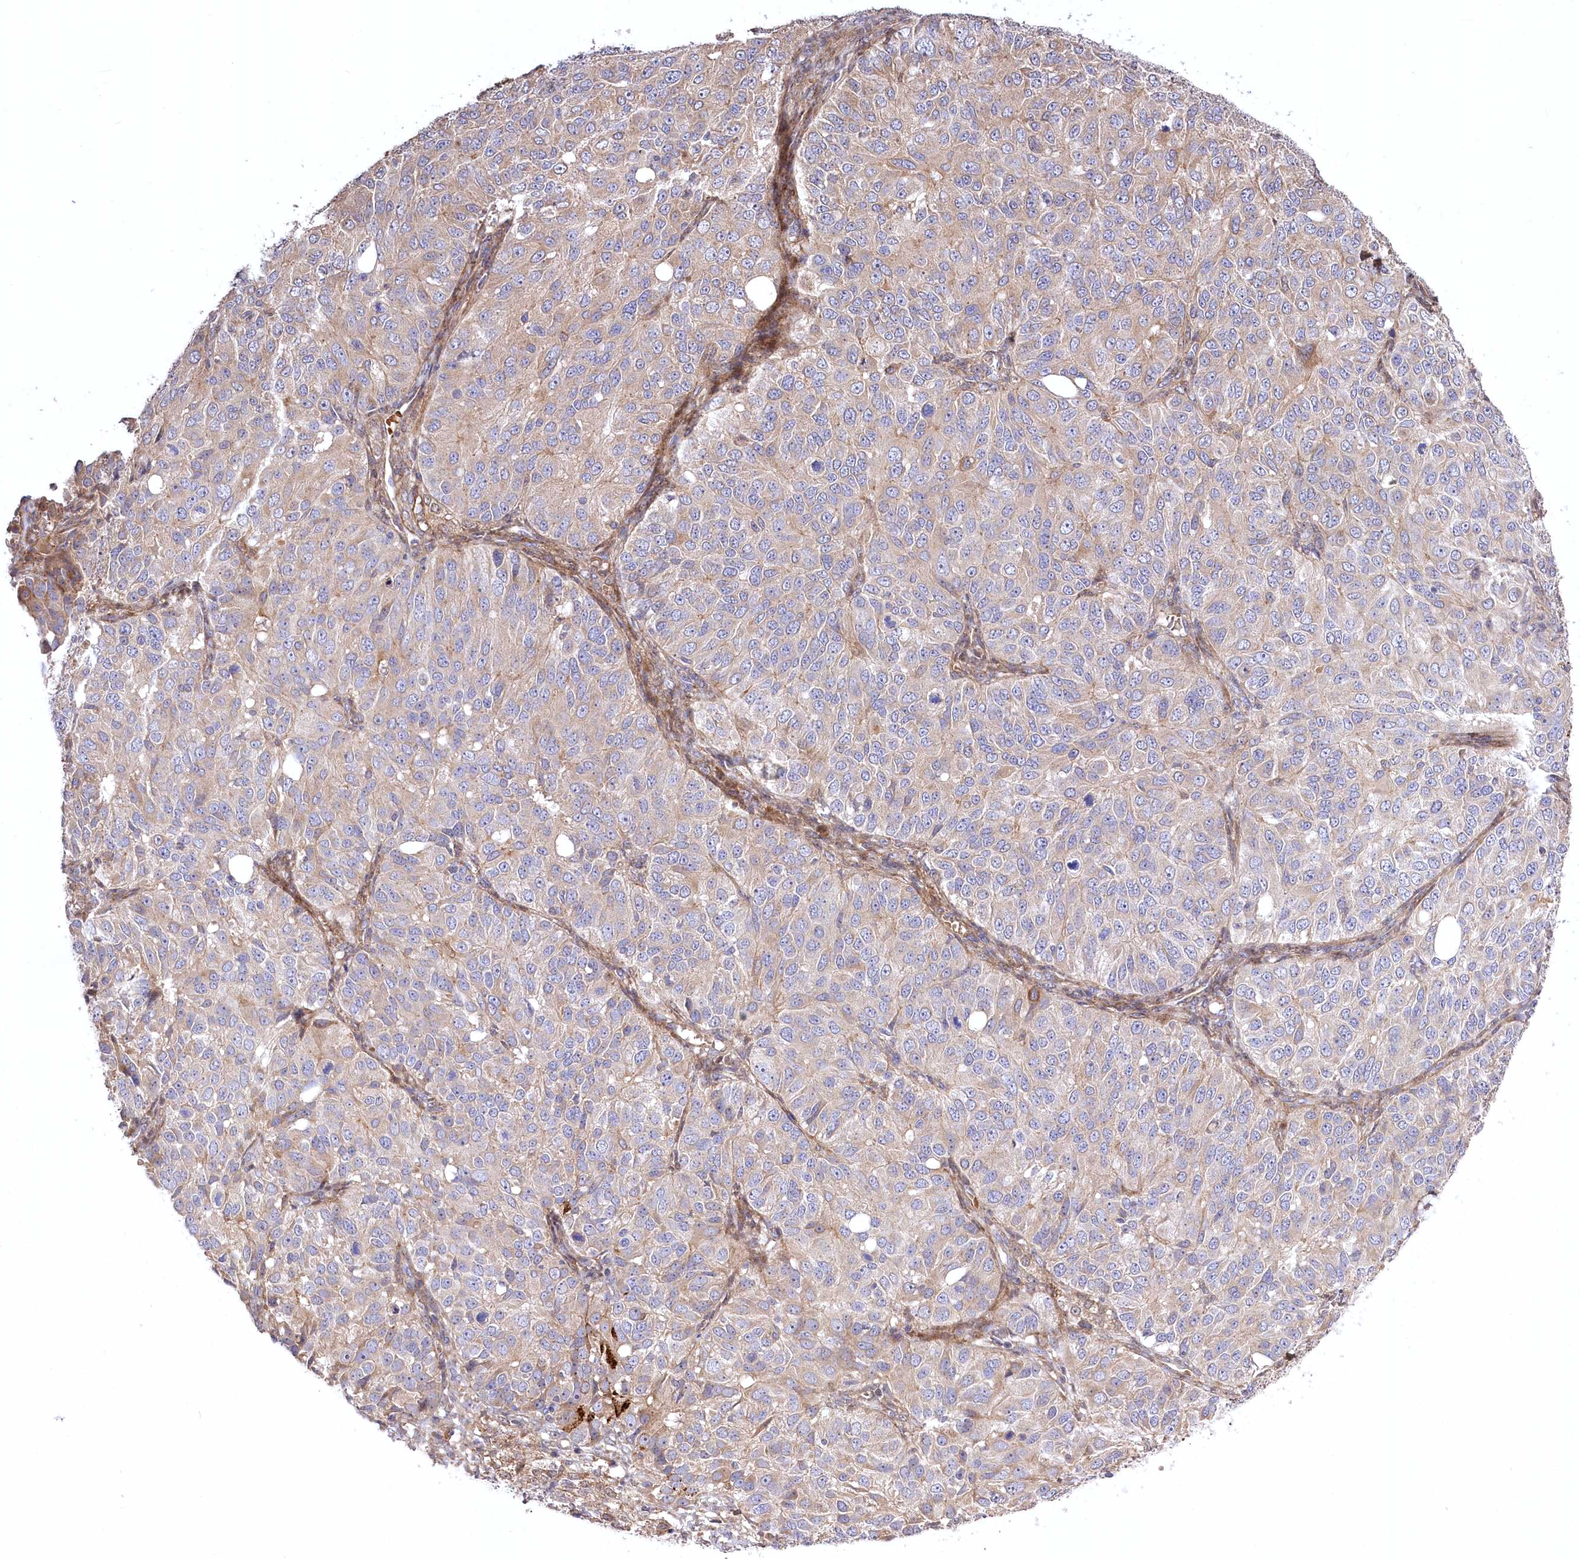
{"staining": {"intensity": "moderate", "quantity": ">75%", "location": "cytoplasmic/membranous"}, "tissue": "ovarian cancer", "cell_type": "Tumor cells", "image_type": "cancer", "snomed": [{"axis": "morphology", "description": "Carcinoma, endometroid"}, {"axis": "topography", "description": "Ovary"}], "caption": "This is an image of immunohistochemistry staining of ovarian cancer, which shows moderate positivity in the cytoplasmic/membranous of tumor cells.", "gene": "TRUB1", "patient": {"sex": "female", "age": 51}}